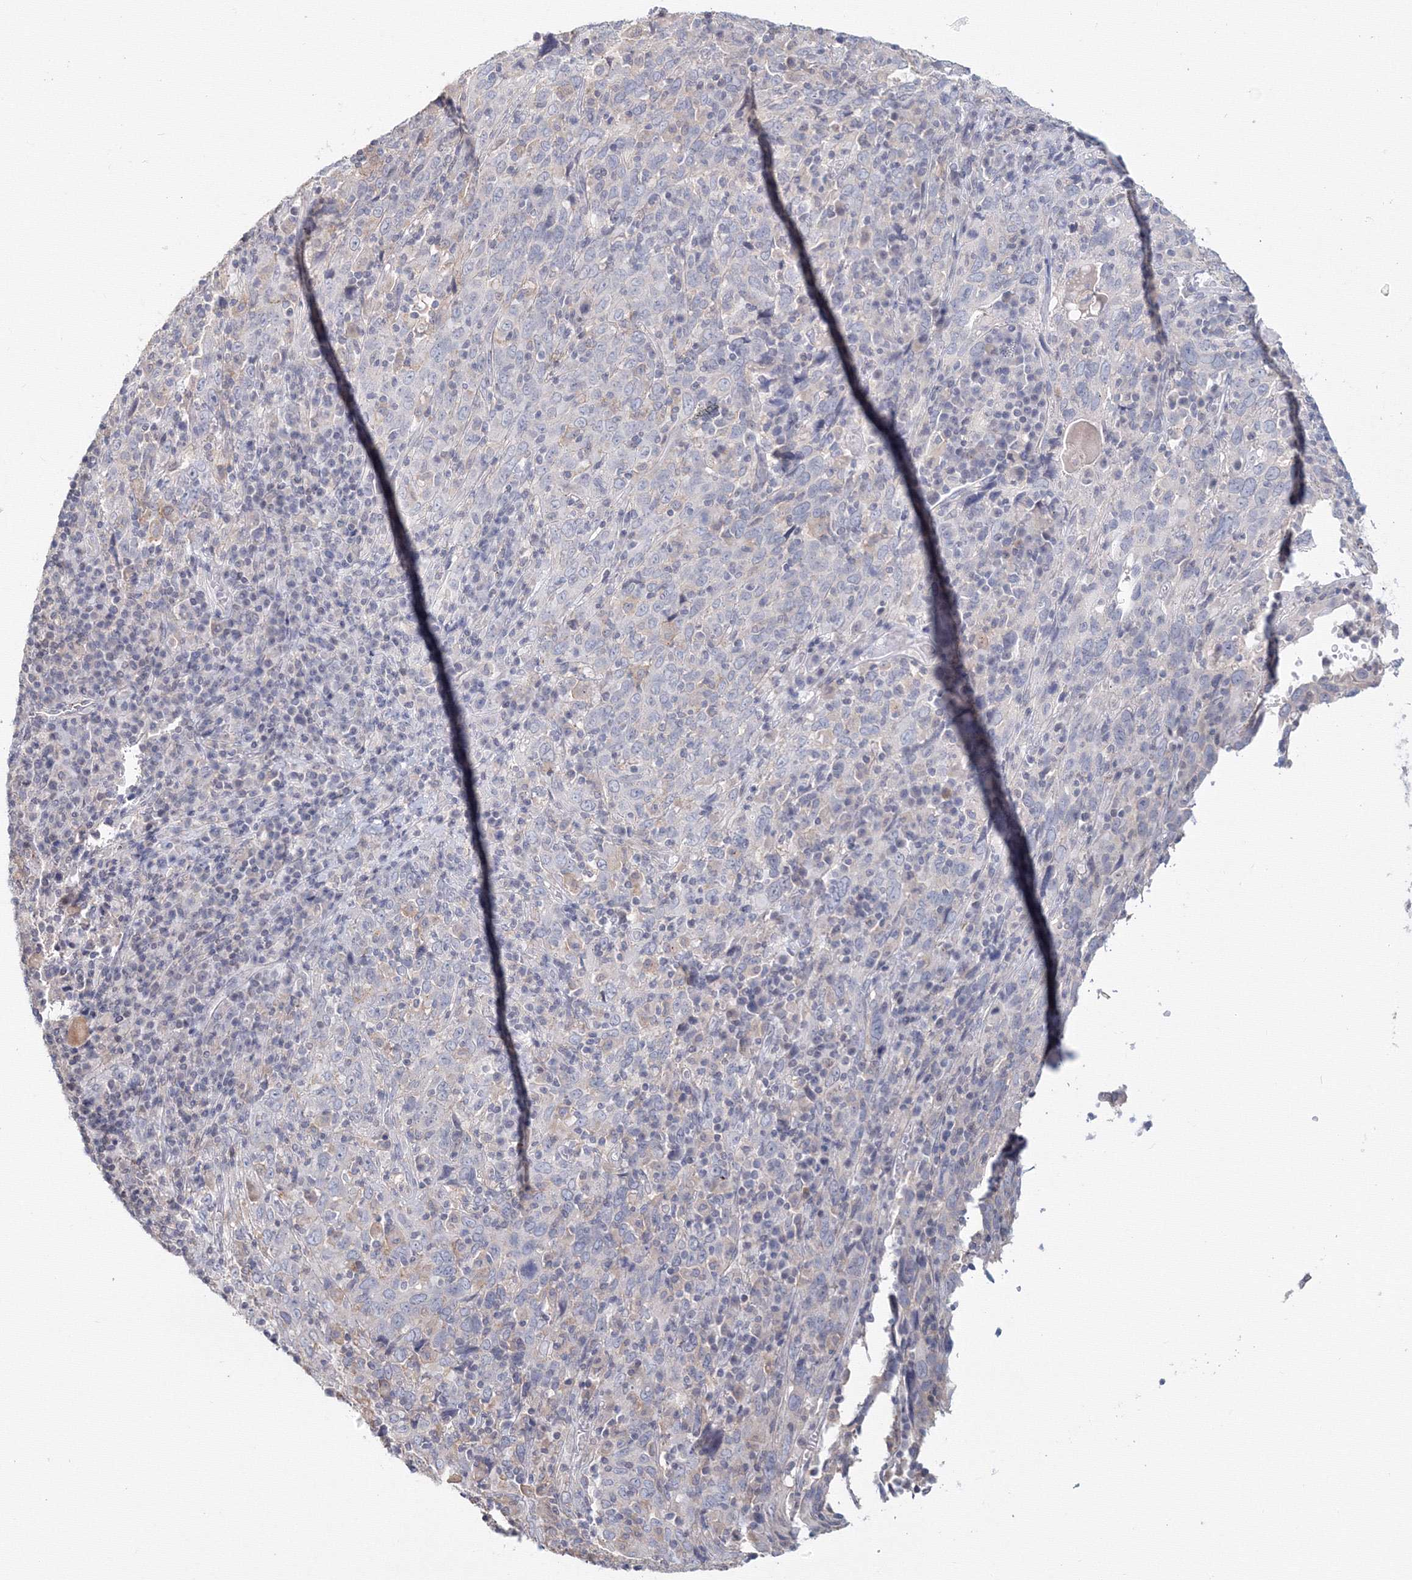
{"staining": {"intensity": "negative", "quantity": "none", "location": "none"}, "tissue": "cervical cancer", "cell_type": "Tumor cells", "image_type": "cancer", "snomed": [{"axis": "morphology", "description": "Squamous cell carcinoma, NOS"}, {"axis": "topography", "description": "Cervix"}], "caption": "Immunohistochemistry (IHC) histopathology image of neoplastic tissue: cervical squamous cell carcinoma stained with DAB (3,3'-diaminobenzidine) reveals no significant protein positivity in tumor cells. (Brightfield microscopy of DAB immunohistochemistry at high magnification).", "gene": "SLC7A7", "patient": {"sex": "female", "age": 46}}